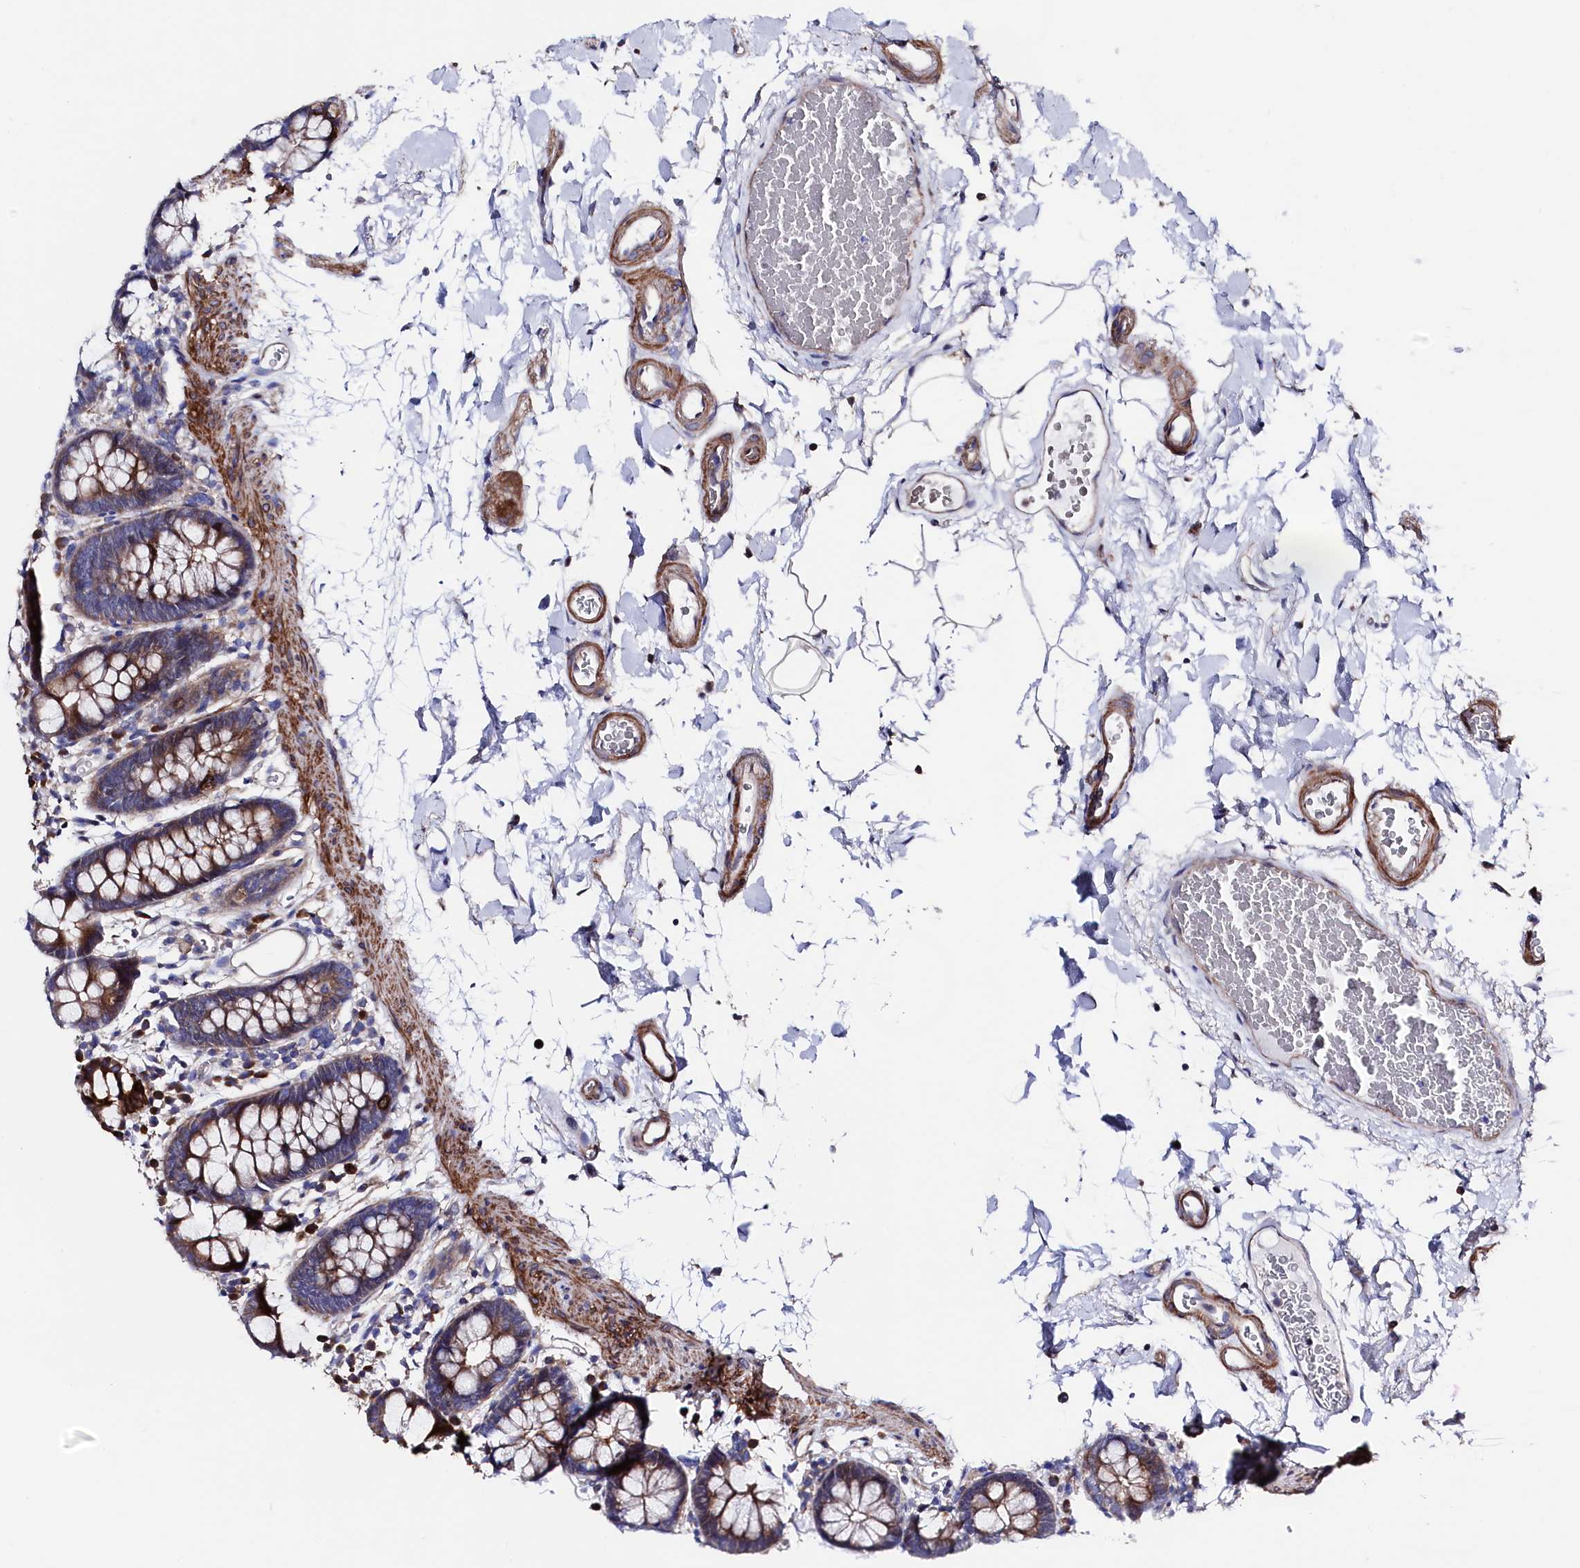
{"staining": {"intensity": "negative", "quantity": "none", "location": "none"}, "tissue": "colon", "cell_type": "Endothelial cells", "image_type": "normal", "snomed": [{"axis": "morphology", "description": "Normal tissue, NOS"}, {"axis": "topography", "description": "Colon"}], "caption": "A photomicrograph of colon stained for a protein demonstrates no brown staining in endothelial cells. (DAB immunohistochemistry (IHC) visualized using brightfield microscopy, high magnification).", "gene": "WNT8A", "patient": {"sex": "male", "age": 75}}